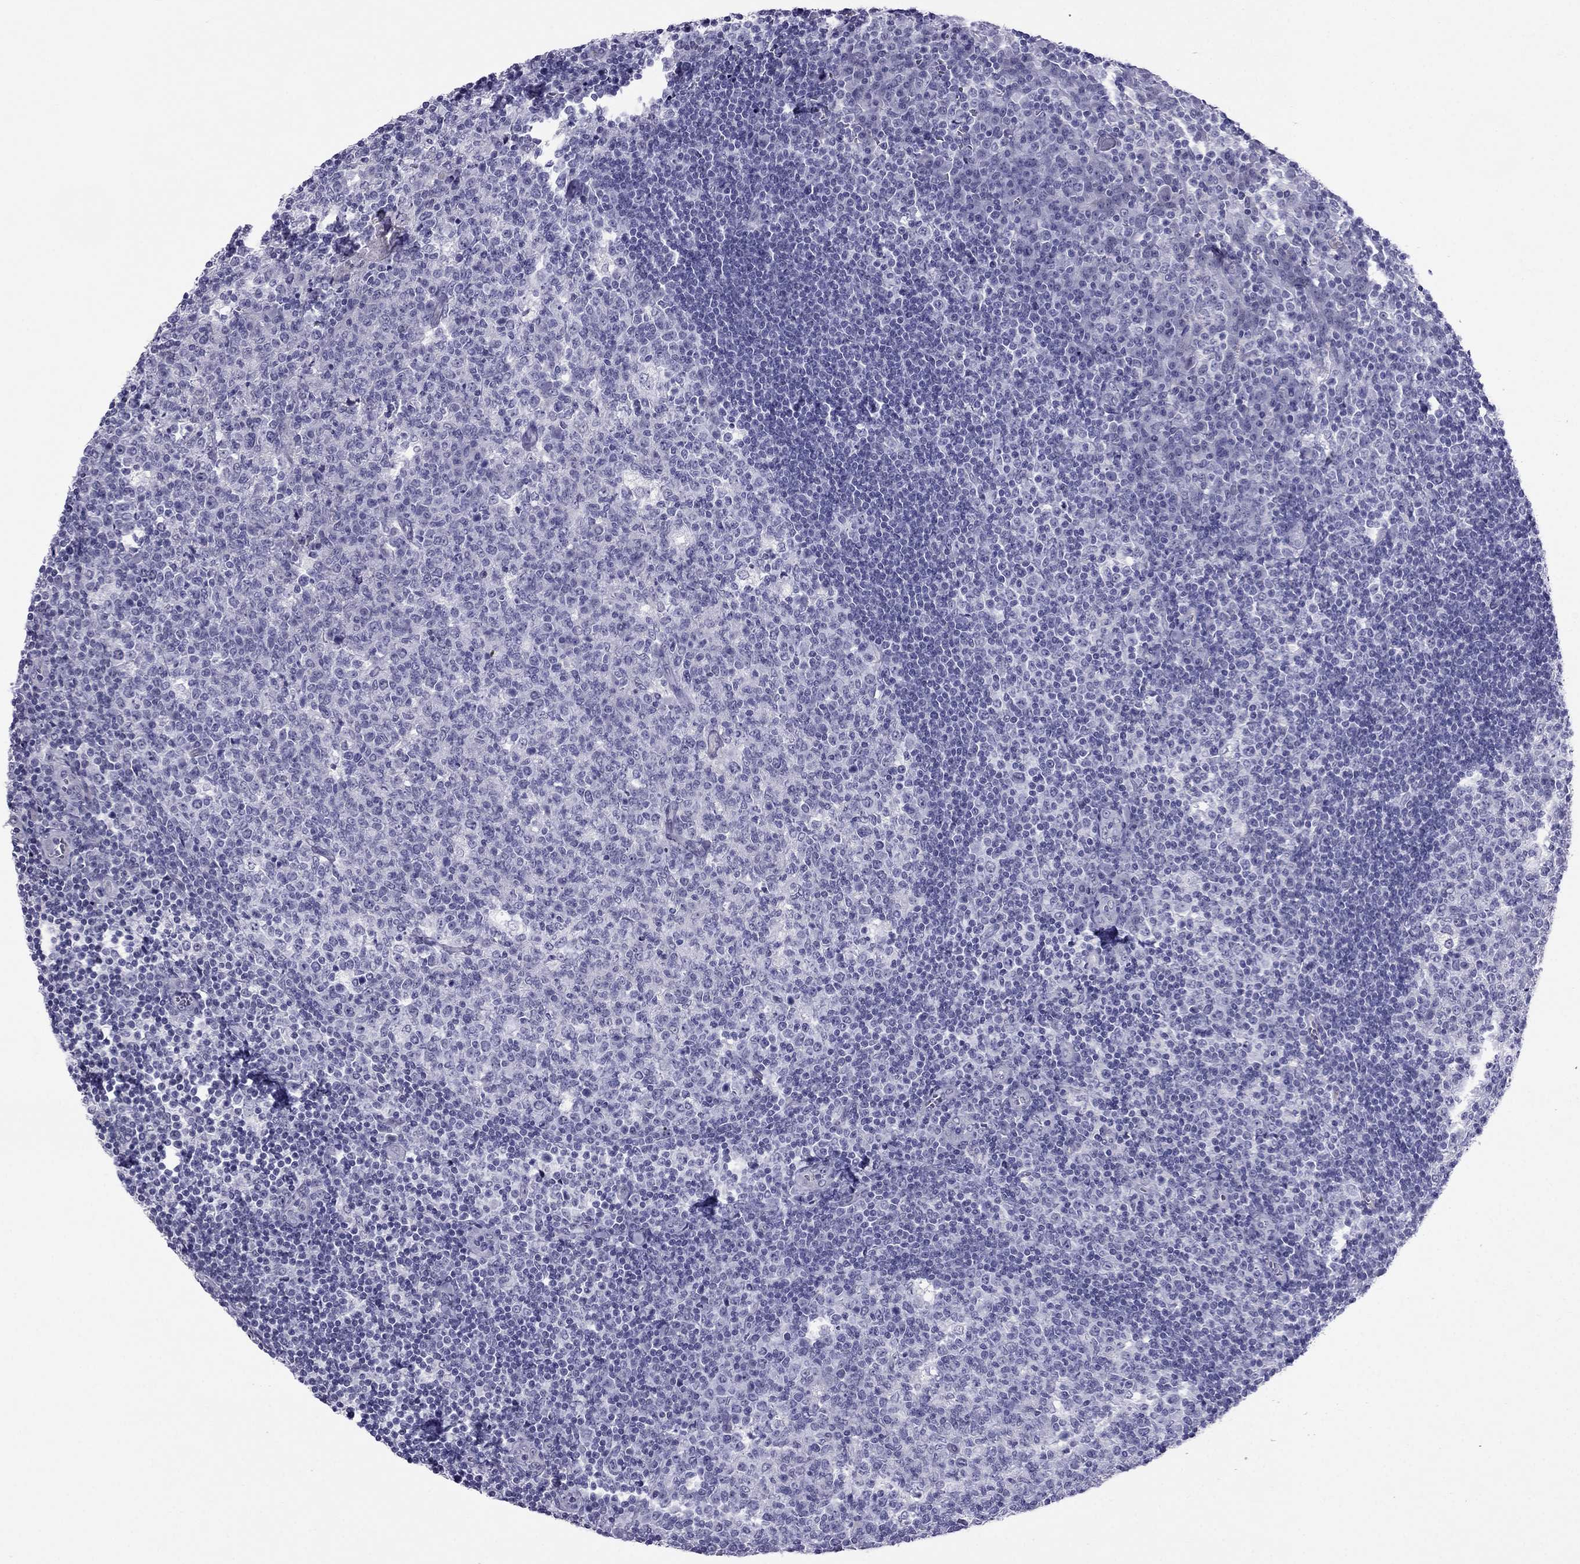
{"staining": {"intensity": "negative", "quantity": "none", "location": "none"}, "tissue": "tonsil", "cell_type": "Germinal center cells", "image_type": "normal", "snomed": [{"axis": "morphology", "description": "Normal tissue, NOS"}, {"axis": "topography", "description": "Tonsil"}], "caption": "Germinal center cells are negative for protein expression in unremarkable human tonsil. (DAB IHC, high magnification).", "gene": "CROCC2", "patient": {"sex": "female", "age": 13}}